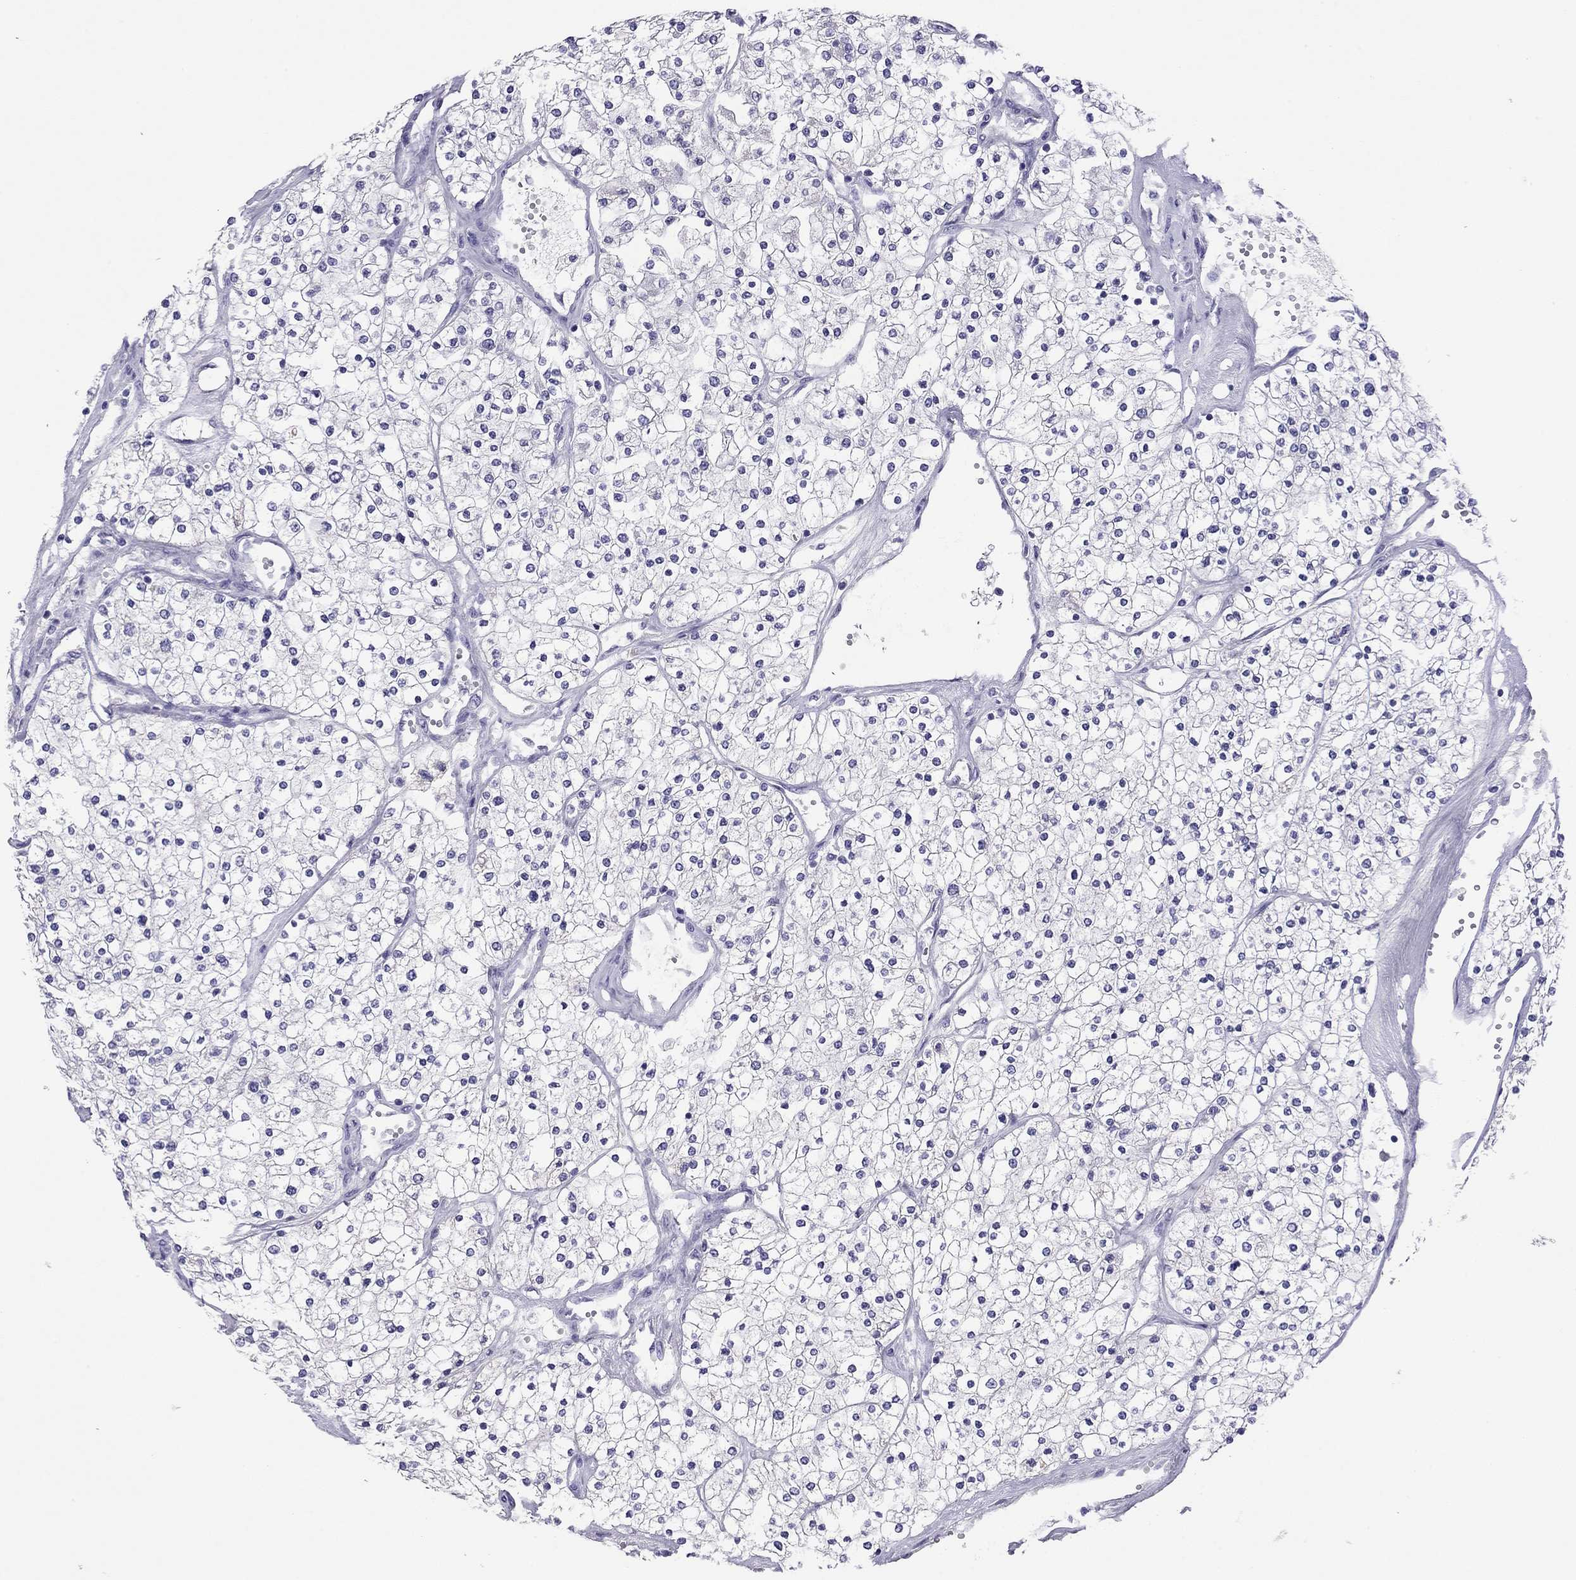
{"staining": {"intensity": "negative", "quantity": "none", "location": "none"}, "tissue": "renal cancer", "cell_type": "Tumor cells", "image_type": "cancer", "snomed": [{"axis": "morphology", "description": "Adenocarcinoma, NOS"}, {"axis": "topography", "description": "Kidney"}], "caption": "Human renal cancer stained for a protein using IHC exhibits no expression in tumor cells.", "gene": "ODF4", "patient": {"sex": "male", "age": 80}}